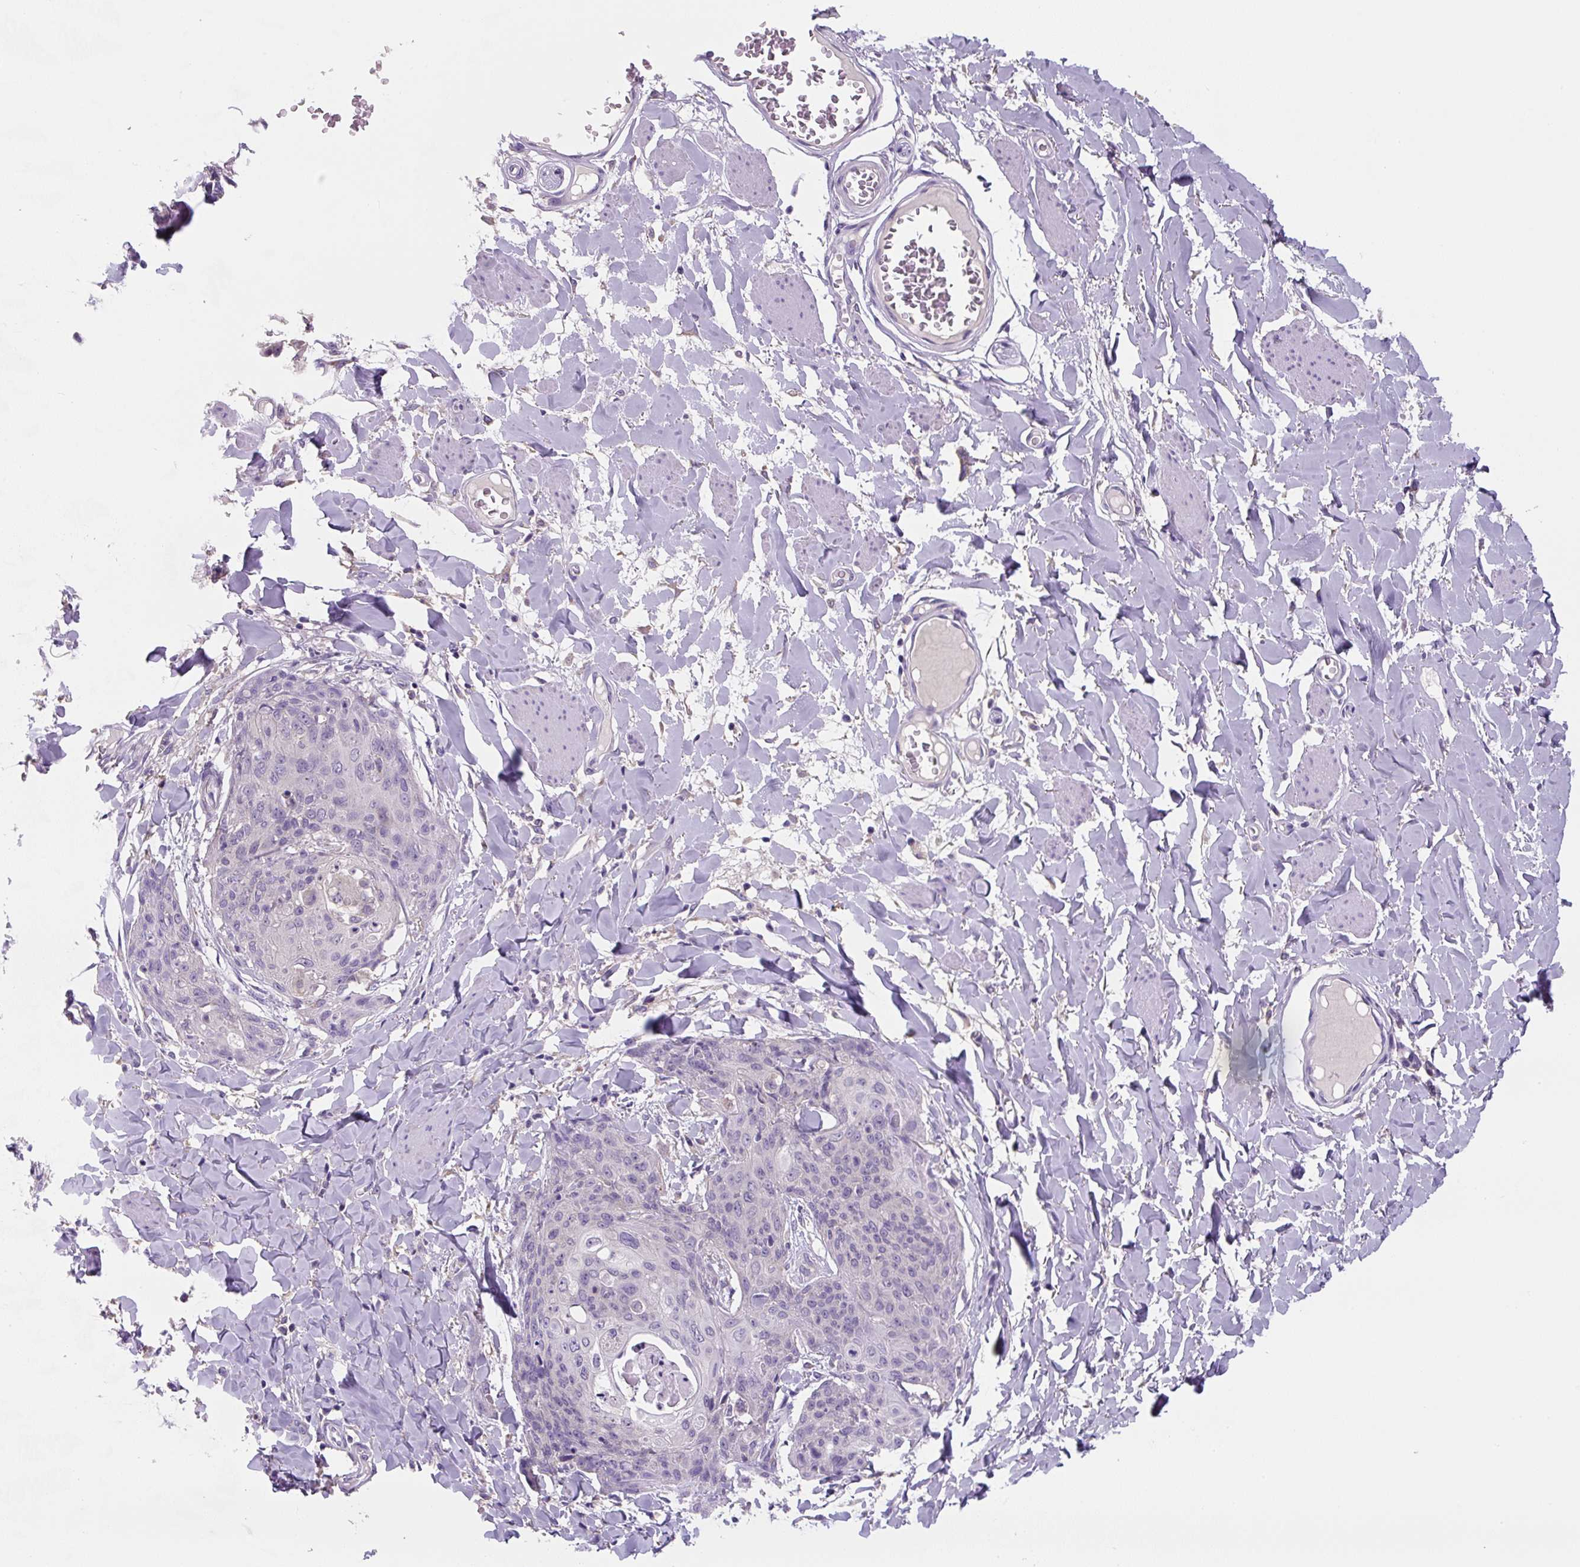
{"staining": {"intensity": "negative", "quantity": "none", "location": "none"}, "tissue": "skin cancer", "cell_type": "Tumor cells", "image_type": "cancer", "snomed": [{"axis": "morphology", "description": "Squamous cell carcinoma, NOS"}, {"axis": "topography", "description": "Skin"}, {"axis": "topography", "description": "Vulva"}], "caption": "Skin cancer (squamous cell carcinoma) stained for a protein using immunohistochemistry (IHC) displays no staining tumor cells.", "gene": "FZD5", "patient": {"sex": "female", "age": 85}}